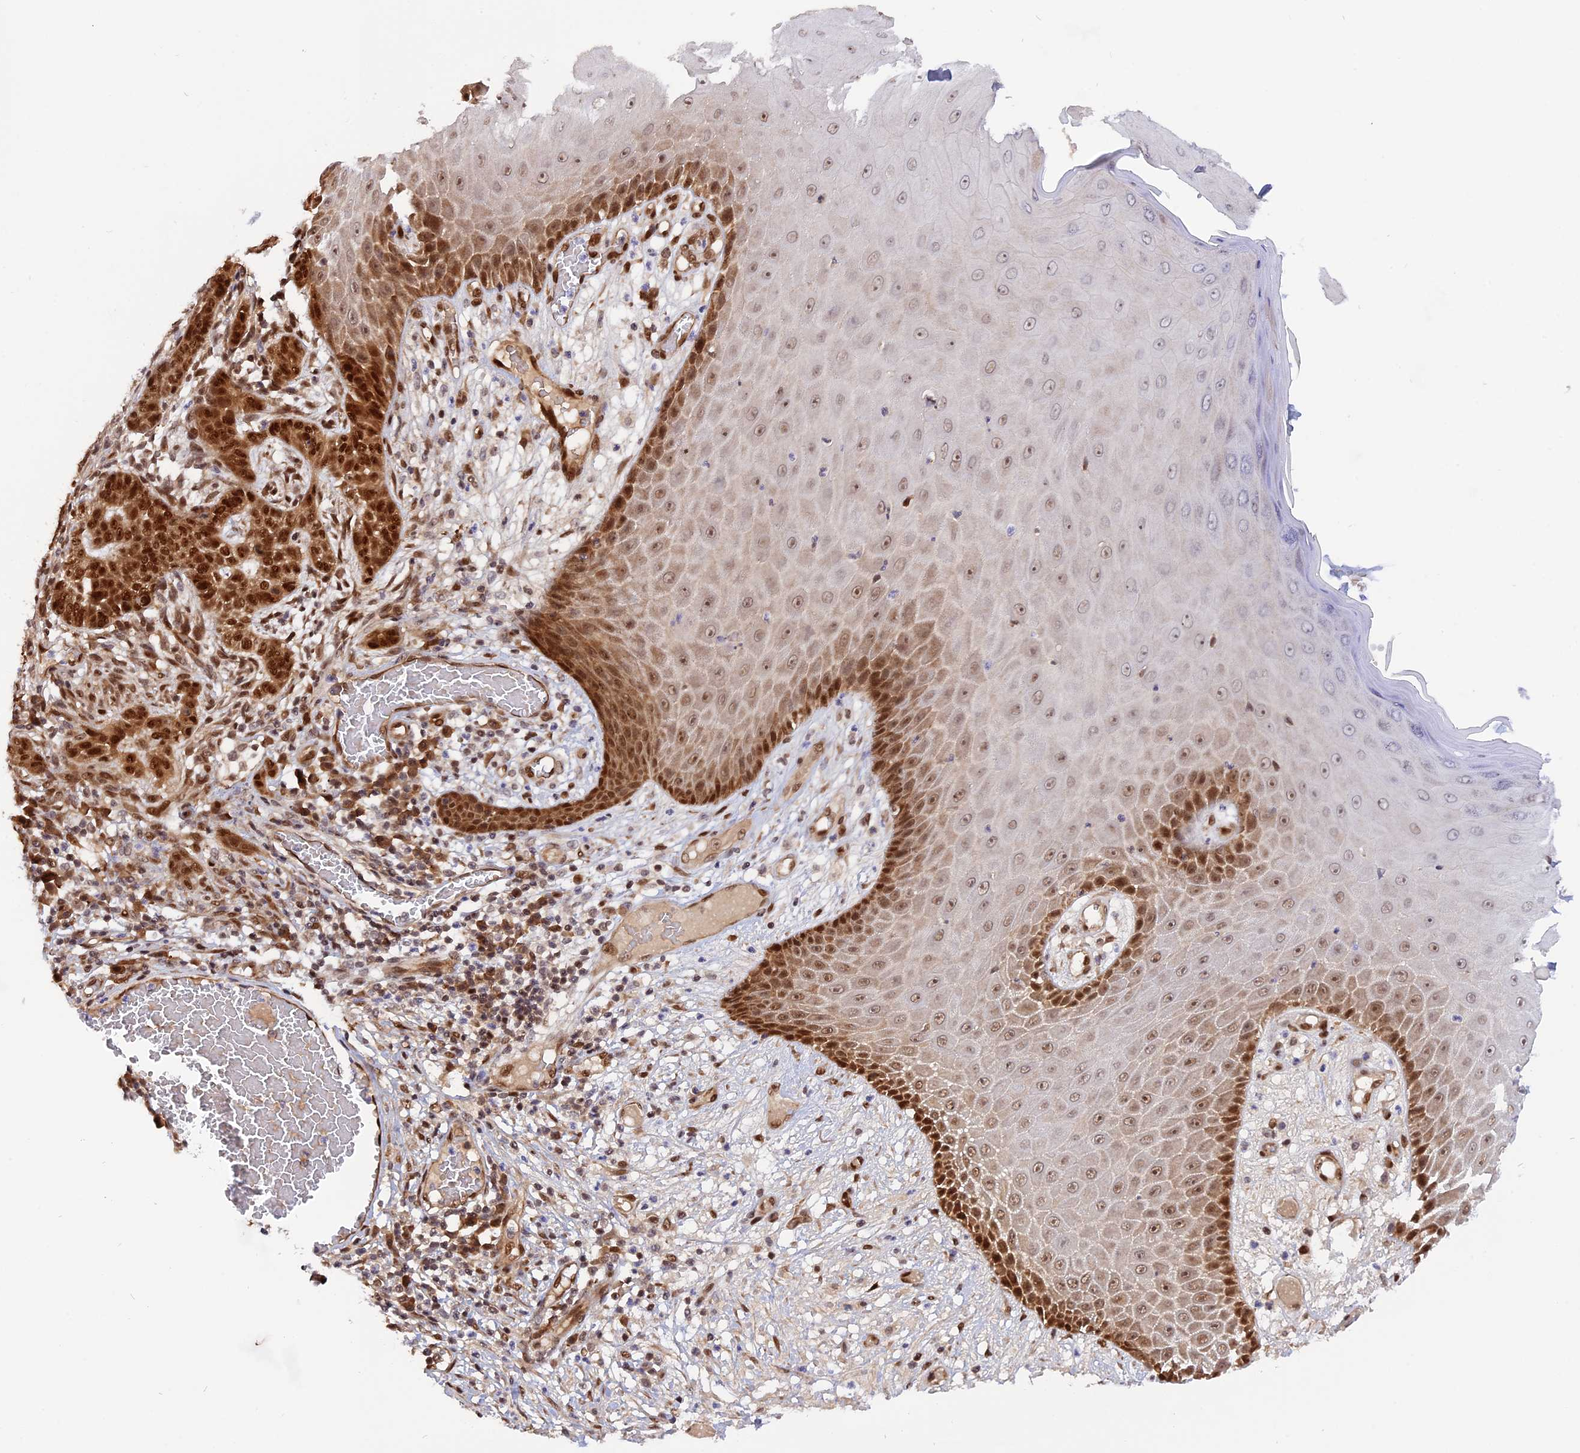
{"staining": {"intensity": "strong", "quantity": ">75%", "location": "nuclear"}, "tissue": "skin cancer", "cell_type": "Tumor cells", "image_type": "cancer", "snomed": [{"axis": "morphology", "description": "Normal tissue, NOS"}, {"axis": "morphology", "description": "Basal cell carcinoma"}, {"axis": "topography", "description": "Skin"}], "caption": "The photomicrograph shows immunohistochemical staining of basal cell carcinoma (skin). There is strong nuclear expression is appreciated in approximately >75% of tumor cells.", "gene": "ZNF428", "patient": {"sex": "male", "age": 64}}